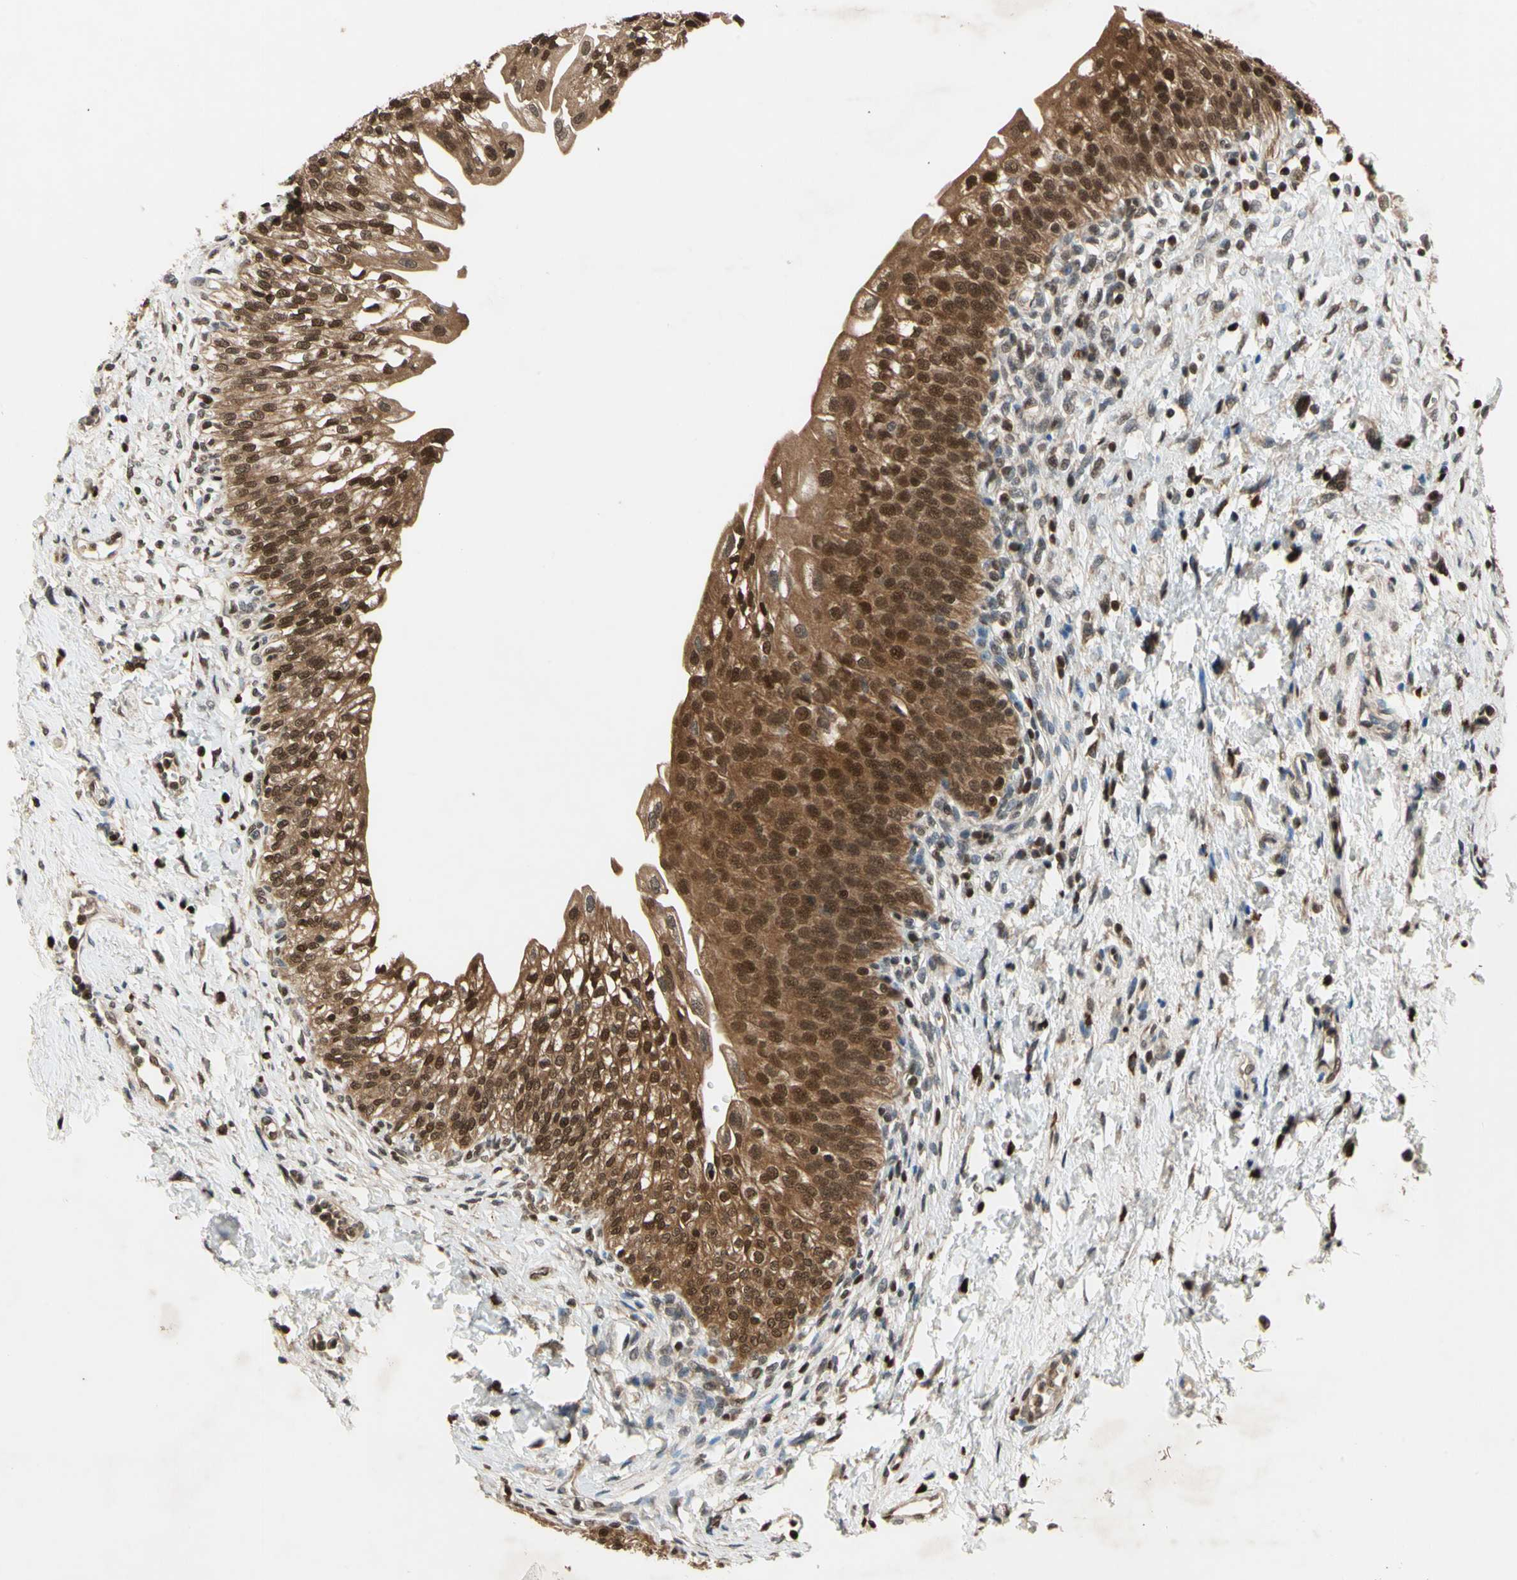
{"staining": {"intensity": "moderate", "quantity": ">75%", "location": "cytoplasmic/membranous,nuclear"}, "tissue": "urinary bladder", "cell_type": "Urothelial cells", "image_type": "normal", "snomed": [{"axis": "morphology", "description": "Normal tissue, NOS"}, {"axis": "topography", "description": "Urinary bladder"}], "caption": "Protein staining displays moderate cytoplasmic/membranous,nuclear staining in about >75% of urothelial cells in benign urinary bladder.", "gene": "GSR", "patient": {"sex": "male", "age": 55}}